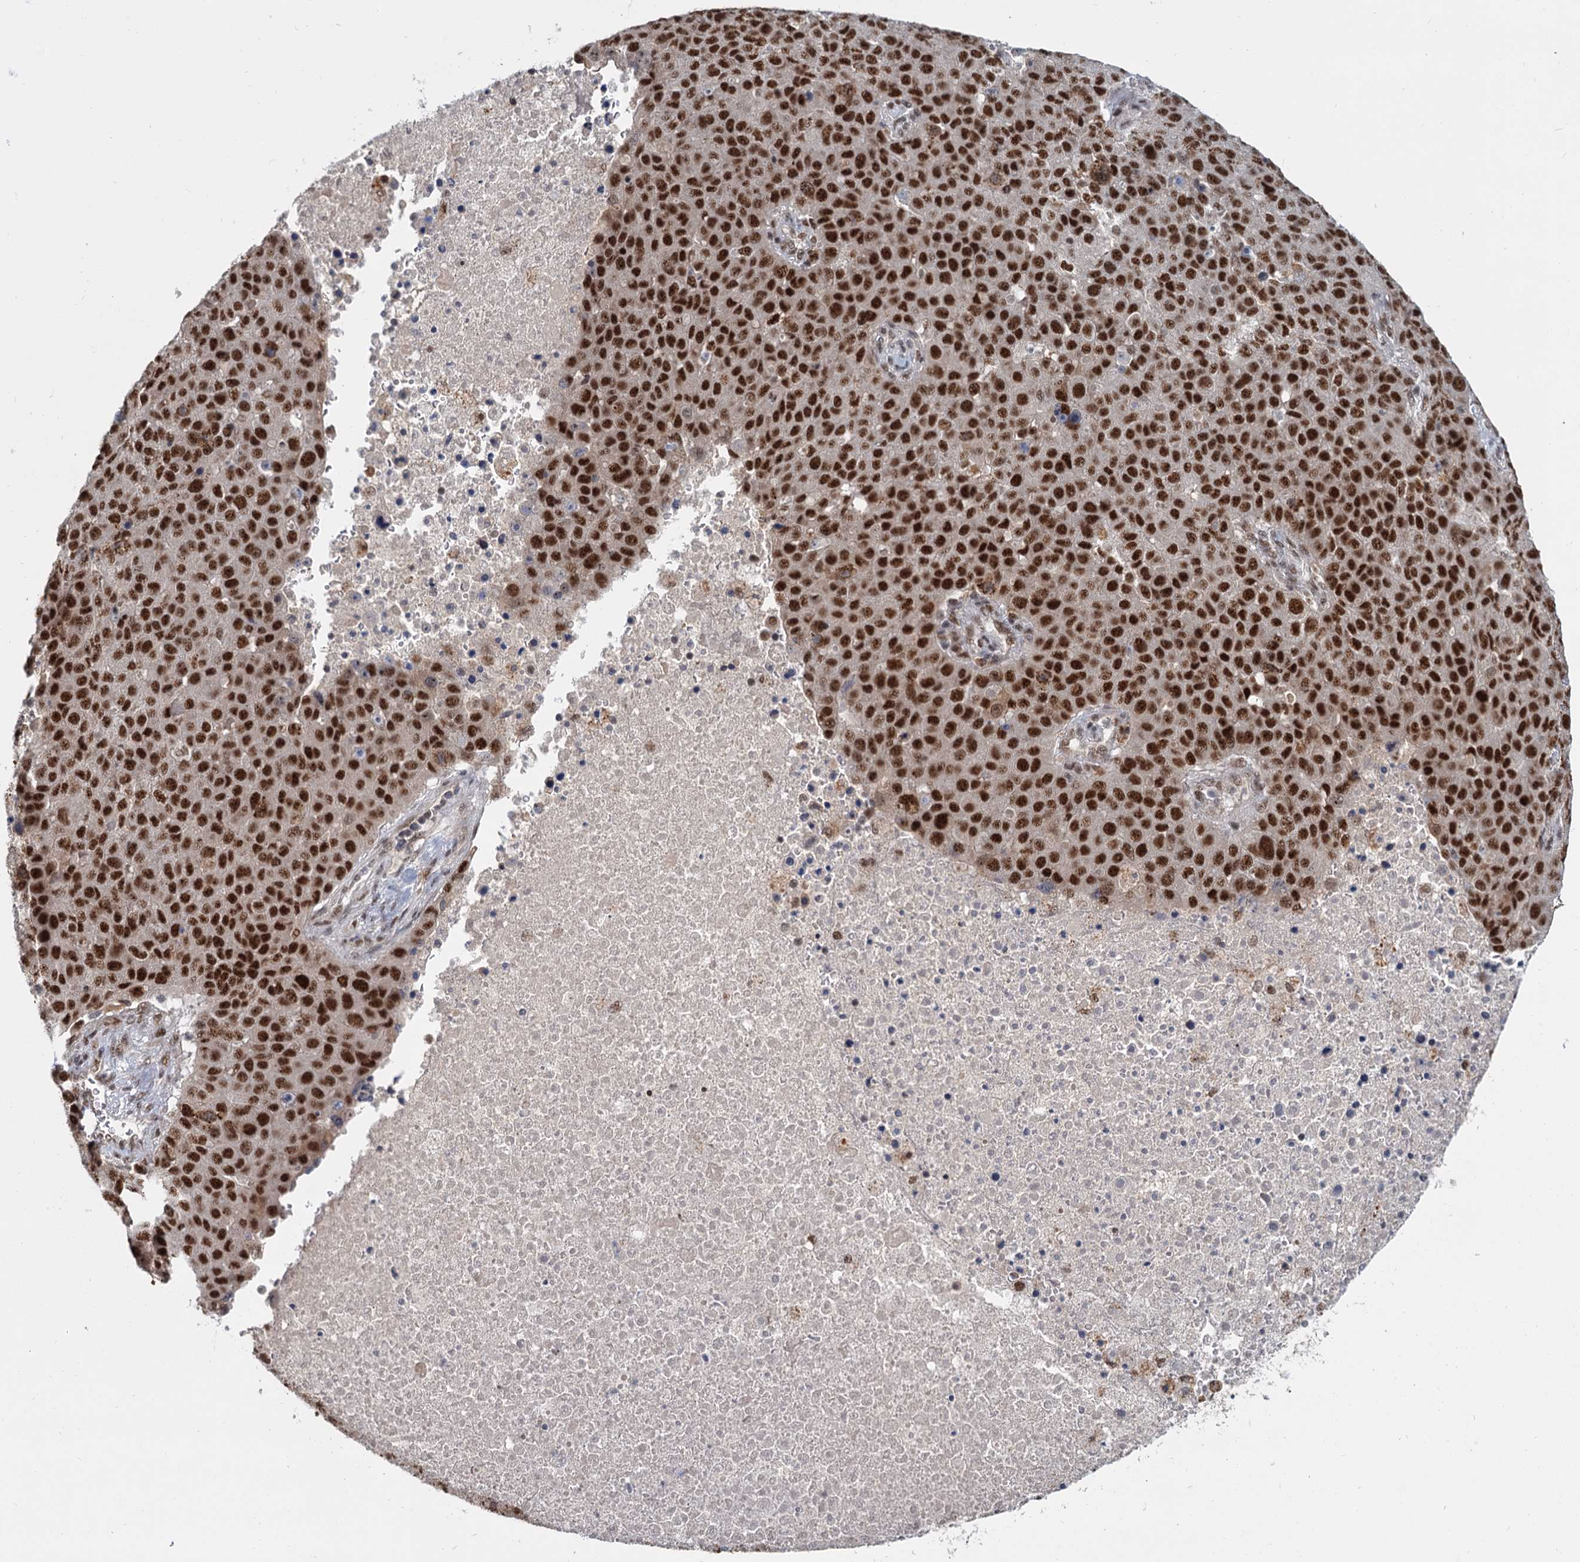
{"staining": {"intensity": "strong", "quantity": ">75%", "location": "nuclear"}, "tissue": "pancreatic cancer", "cell_type": "Tumor cells", "image_type": "cancer", "snomed": [{"axis": "morphology", "description": "Adenocarcinoma, NOS"}, {"axis": "topography", "description": "Pancreas"}], "caption": "Immunohistochemistry (IHC) of human adenocarcinoma (pancreatic) displays high levels of strong nuclear expression in about >75% of tumor cells.", "gene": "WBP4", "patient": {"sex": "female", "age": 61}}